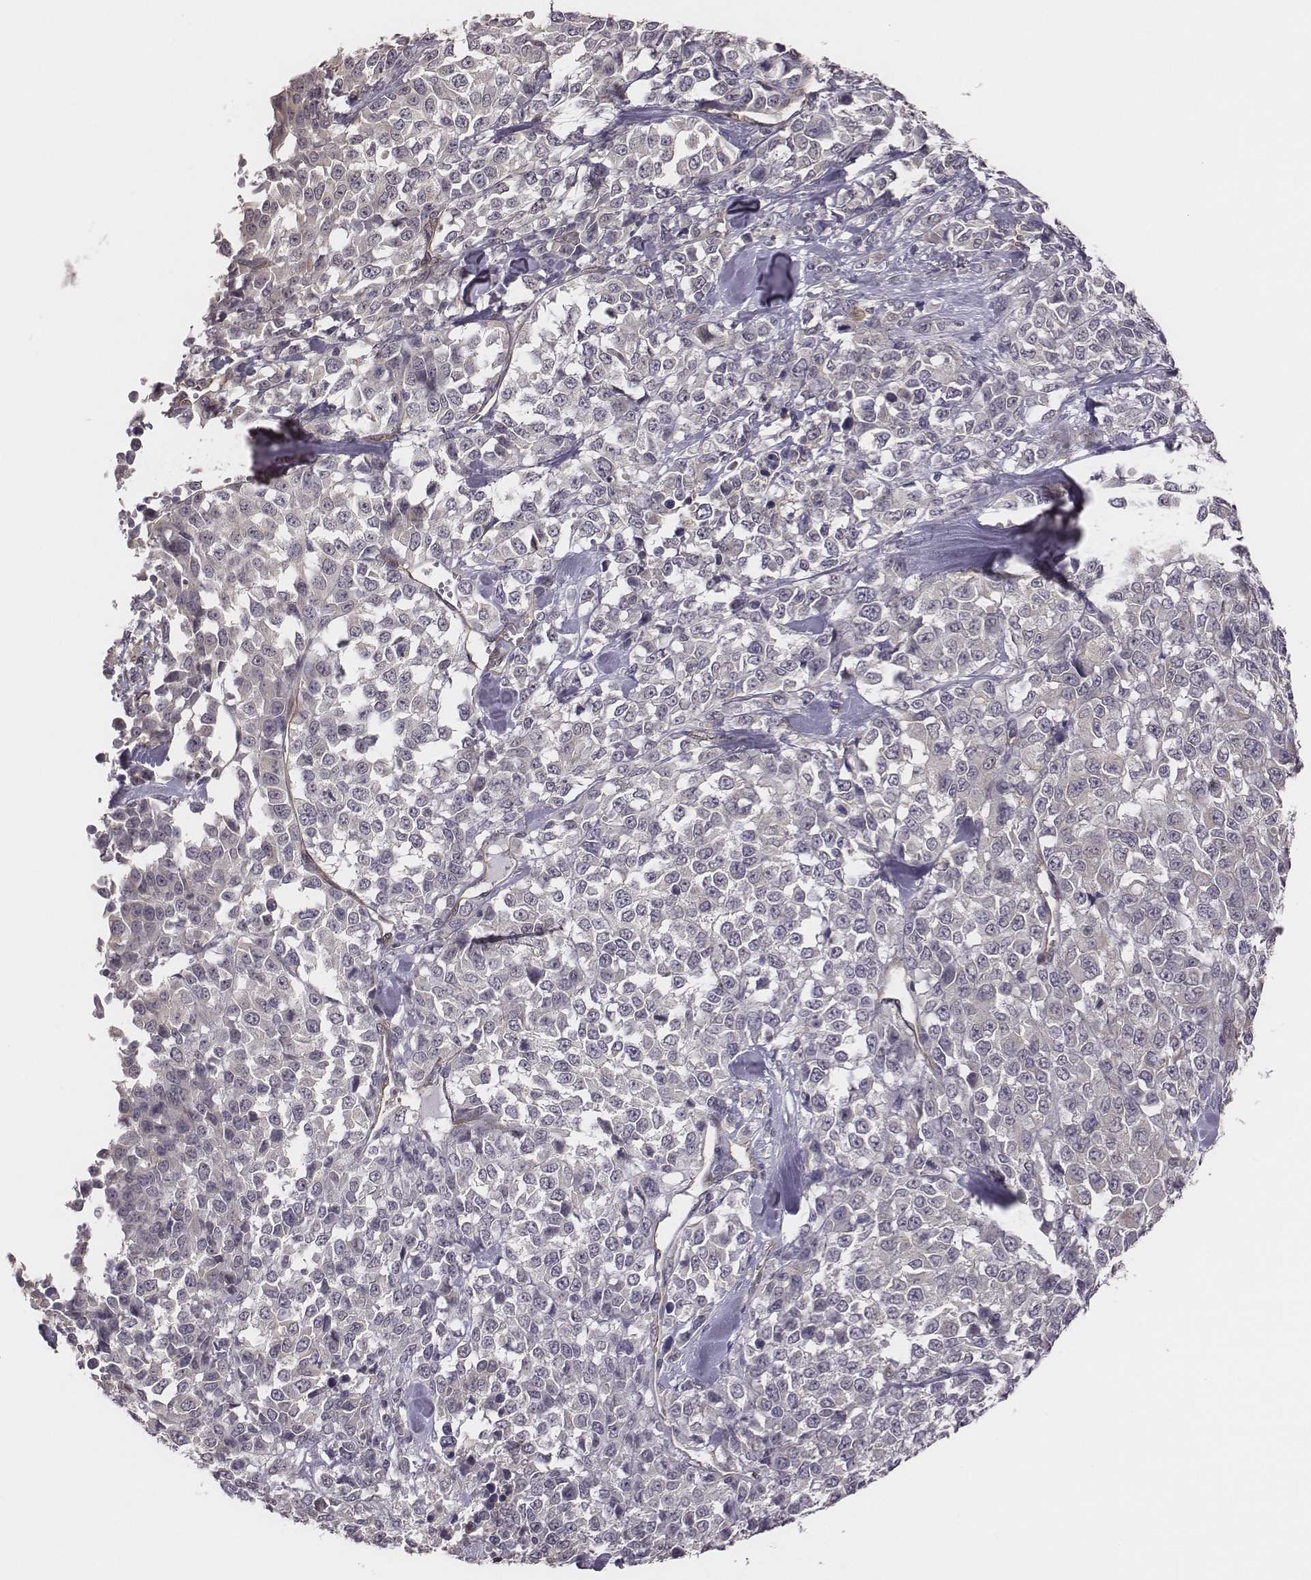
{"staining": {"intensity": "negative", "quantity": "none", "location": "none"}, "tissue": "melanoma", "cell_type": "Tumor cells", "image_type": "cancer", "snomed": [{"axis": "morphology", "description": "Malignant melanoma, Metastatic site"}, {"axis": "topography", "description": "Skin"}], "caption": "The micrograph reveals no significant staining in tumor cells of malignant melanoma (metastatic site). (DAB immunohistochemistry (IHC), high magnification).", "gene": "SCARF1", "patient": {"sex": "male", "age": 84}}